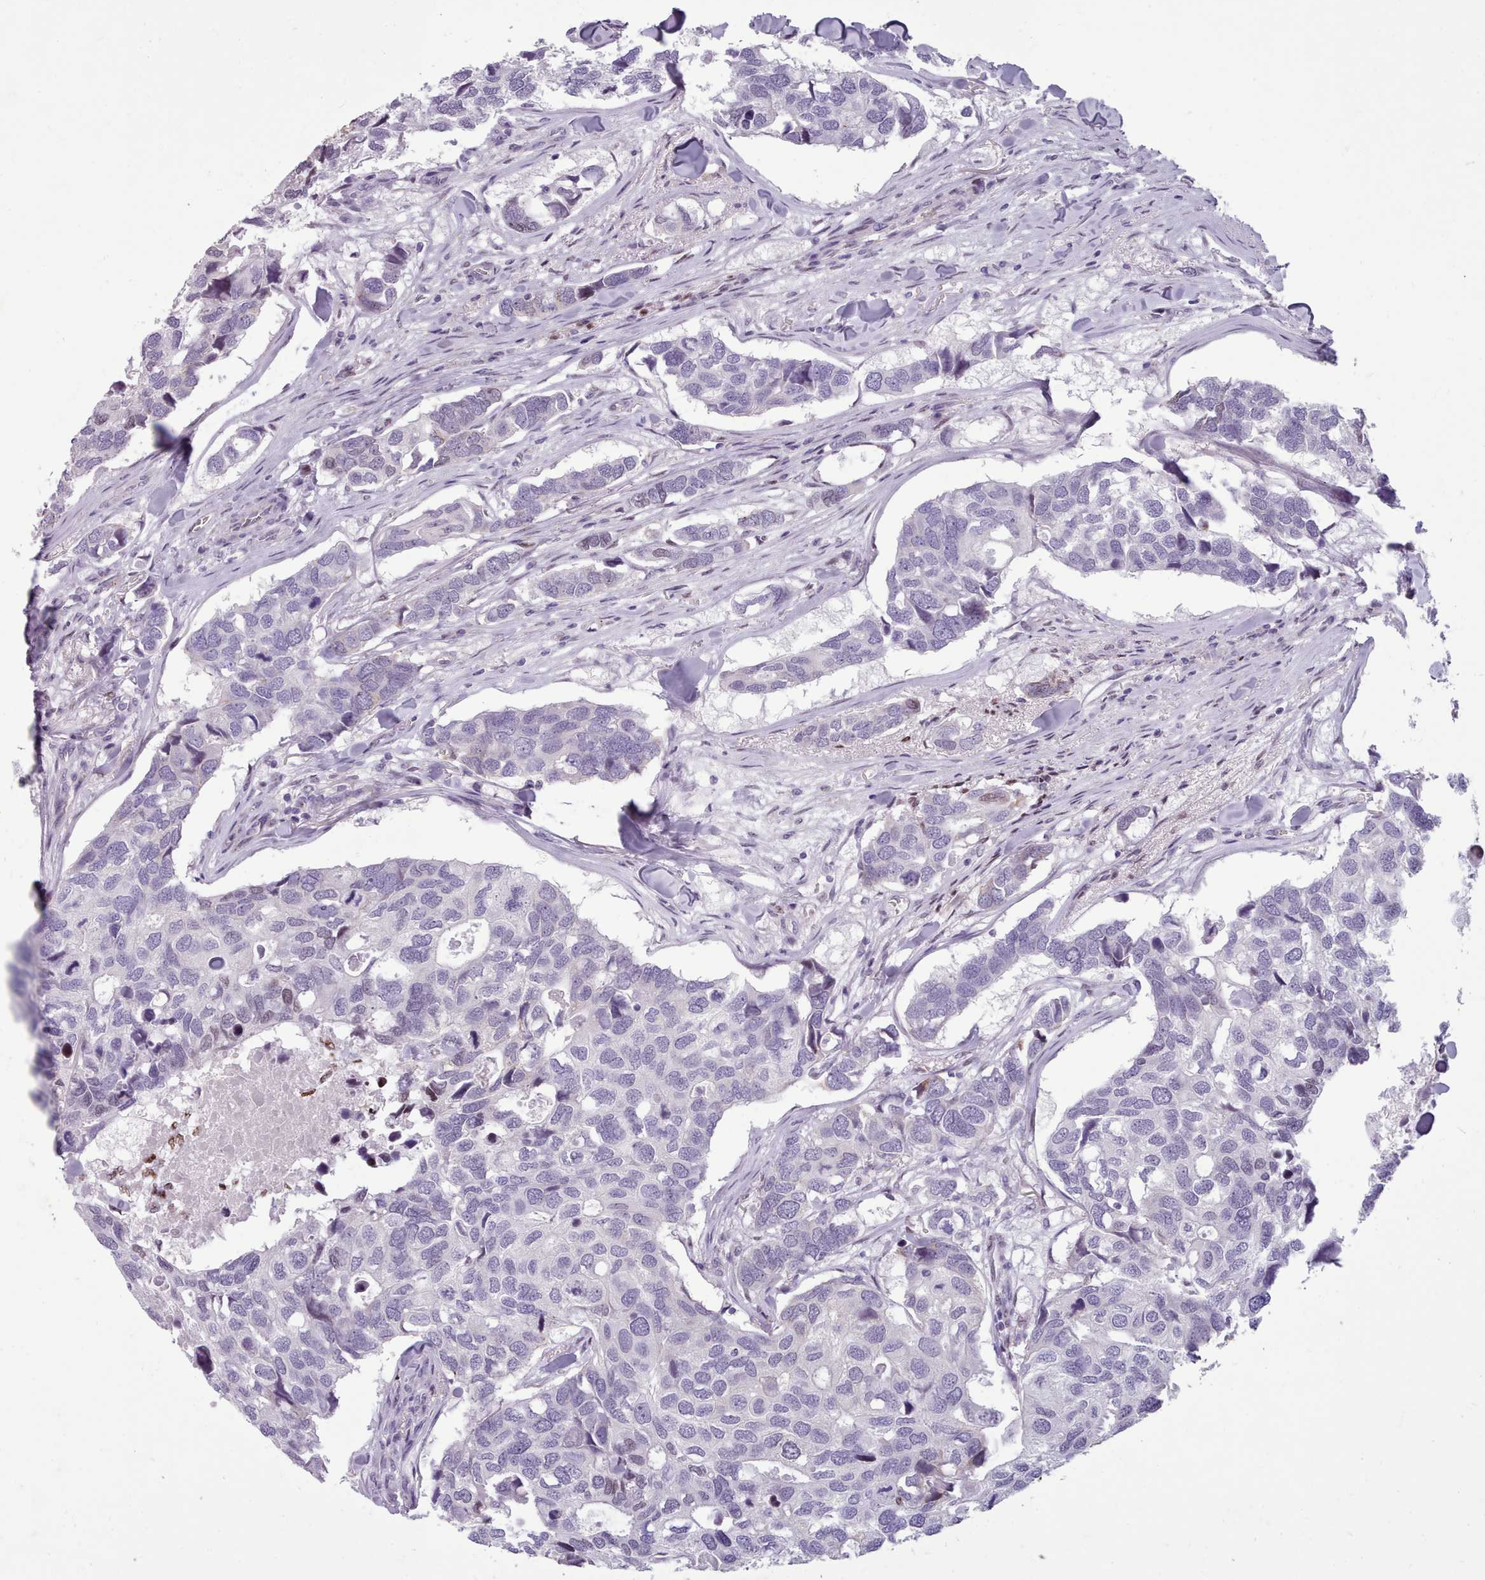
{"staining": {"intensity": "negative", "quantity": "none", "location": "none"}, "tissue": "breast cancer", "cell_type": "Tumor cells", "image_type": "cancer", "snomed": [{"axis": "morphology", "description": "Duct carcinoma"}, {"axis": "topography", "description": "Breast"}], "caption": "This image is of breast cancer (intraductal carcinoma) stained with immunohistochemistry (IHC) to label a protein in brown with the nuclei are counter-stained blue. There is no staining in tumor cells. (DAB (3,3'-diaminobenzidine) immunohistochemistry (IHC), high magnification).", "gene": "KCNT2", "patient": {"sex": "female", "age": 83}}